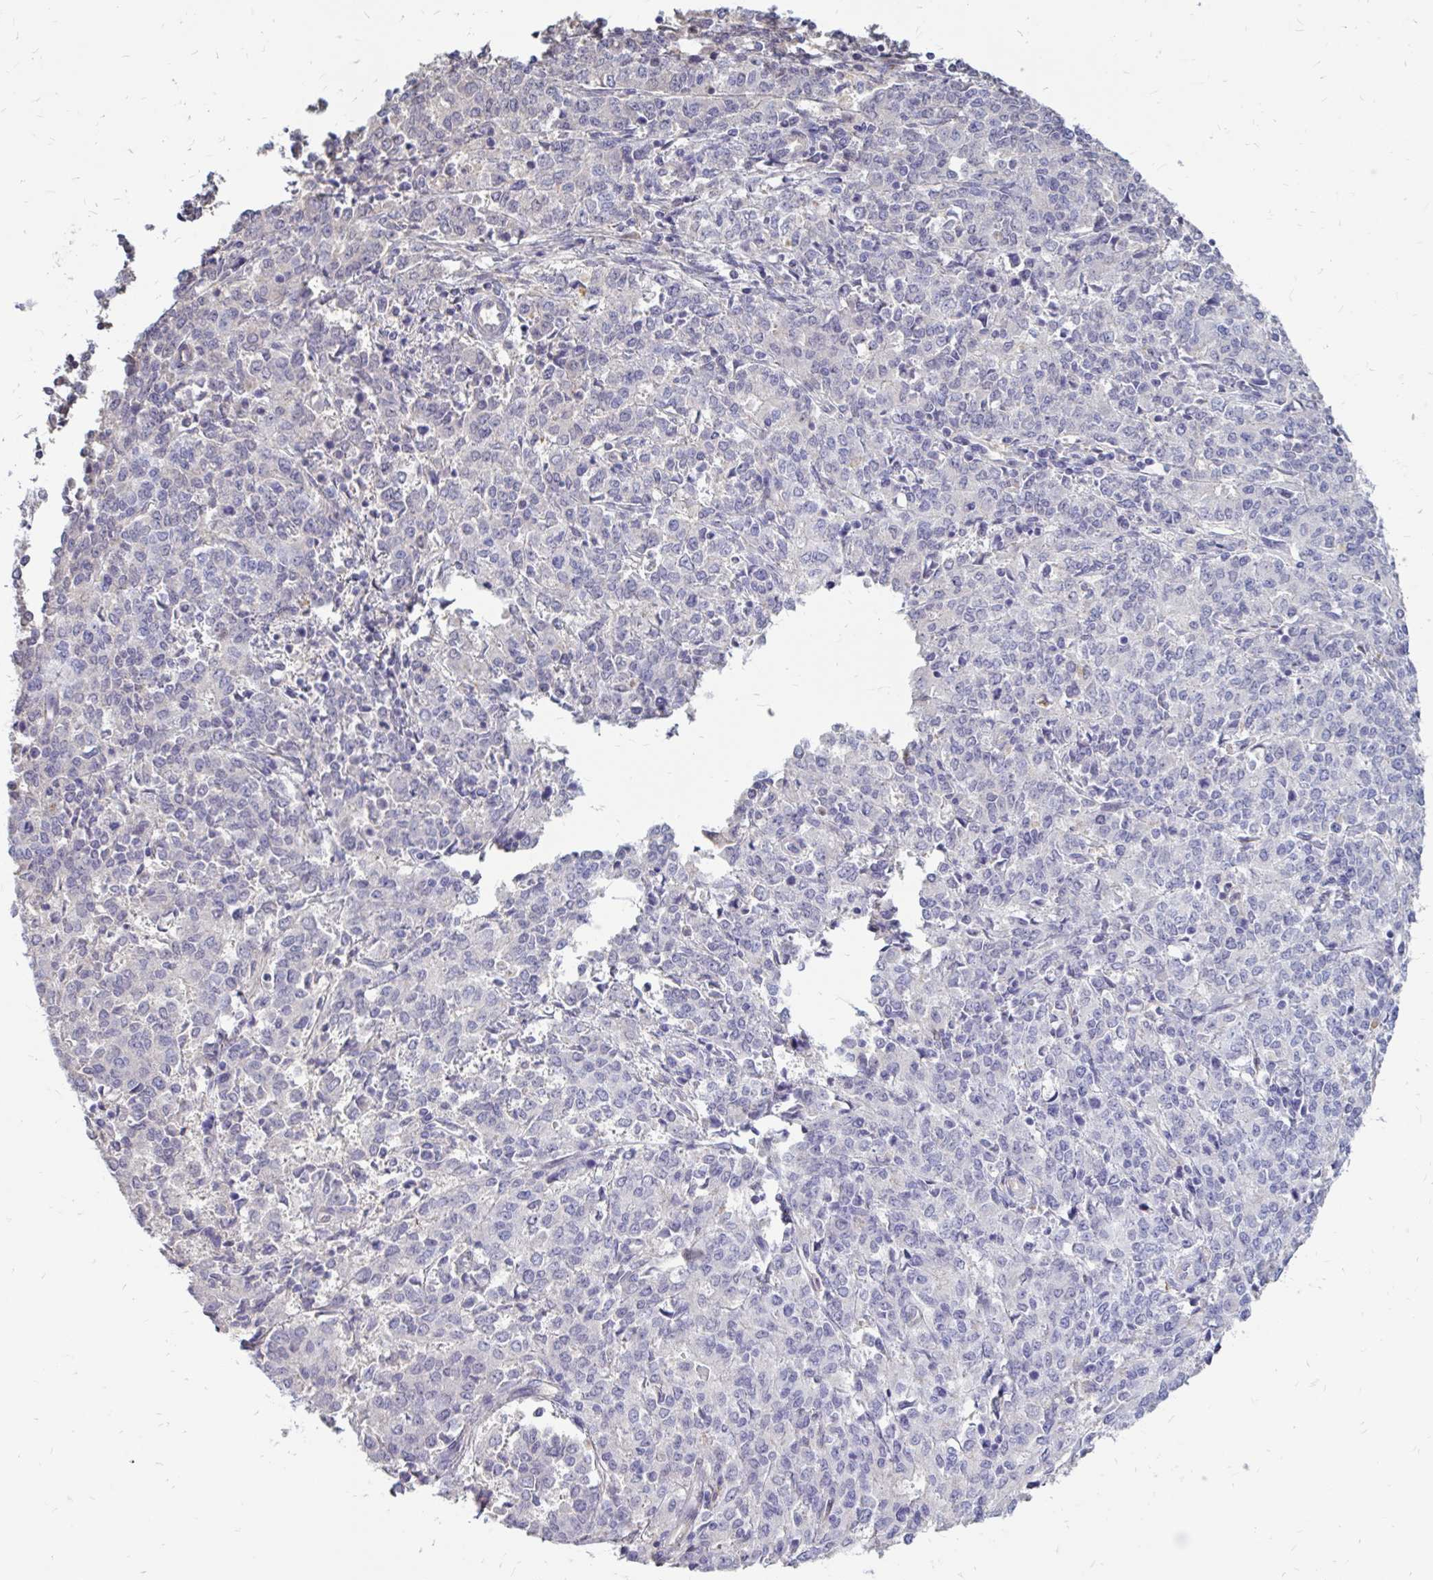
{"staining": {"intensity": "negative", "quantity": "none", "location": "none"}, "tissue": "endometrial cancer", "cell_type": "Tumor cells", "image_type": "cancer", "snomed": [{"axis": "morphology", "description": "Adenocarcinoma, NOS"}, {"axis": "topography", "description": "Endometrium"}], "caption": "Tumor cells are negative for protein expression in human endometrial cancer.", "gene": "IGSF5", "patient": {"sex": "female", "age": 50}}